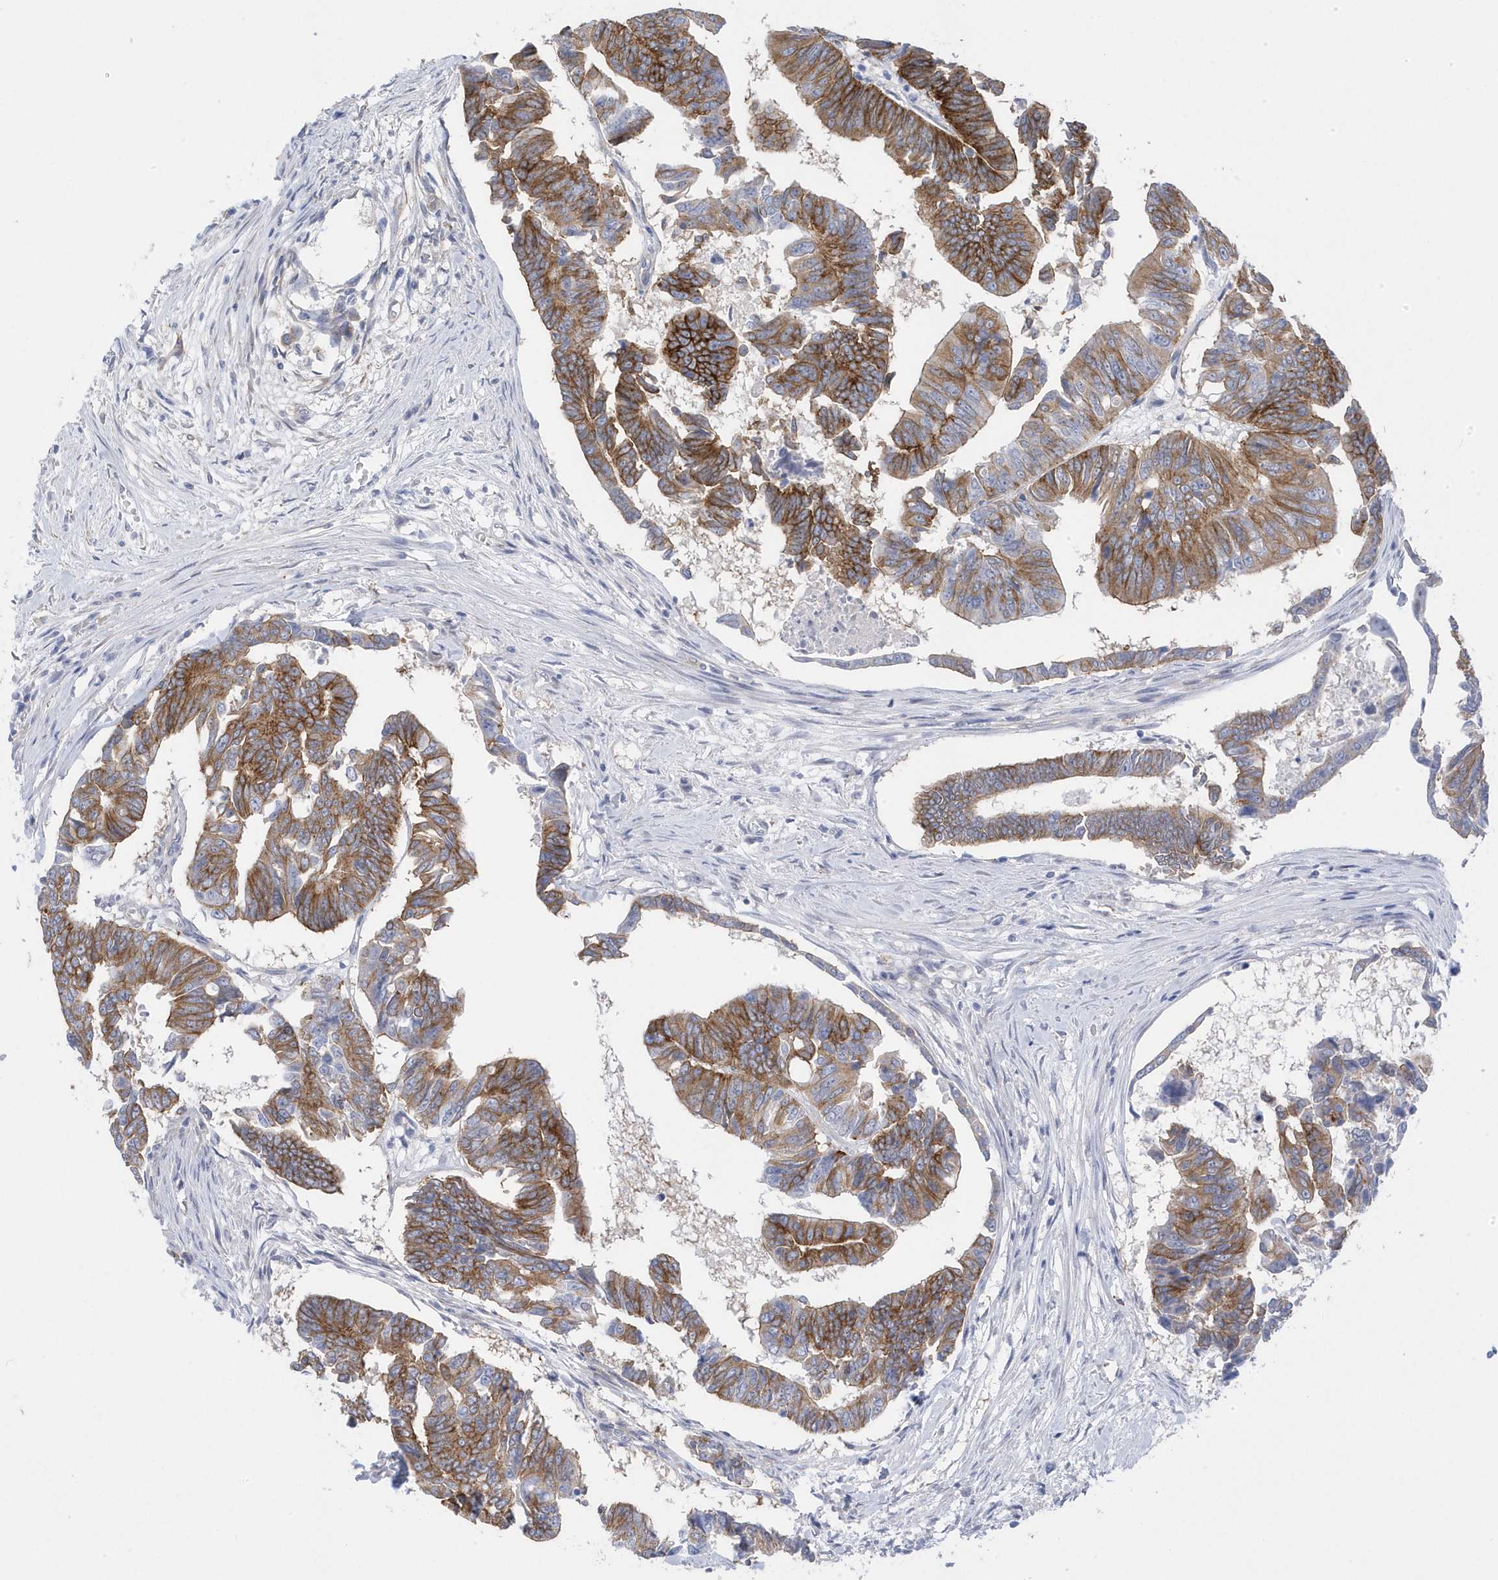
{"staining": {"intensity": "strong", "quantity": "25%-75%", "location": "cytoplasmic/membranous"}, "tissue": "colorectal cancer", "cell_type": "Tumor cells", "image_type": "cancer", "snomed": [{"axis": "morphology", "description": "Adenocarcinoma, NOS"}, {"axis": "topography", "description": "Rectum"}], "caption": "Strong cytoplasmic/membranous expression for a protein is appreciated in approximately 25%-75% of tumor cells of colorectal adenocarcinoma using IHC.", "gene": "ANAPC1", "patient": {"sex": "female", "age": 65}}